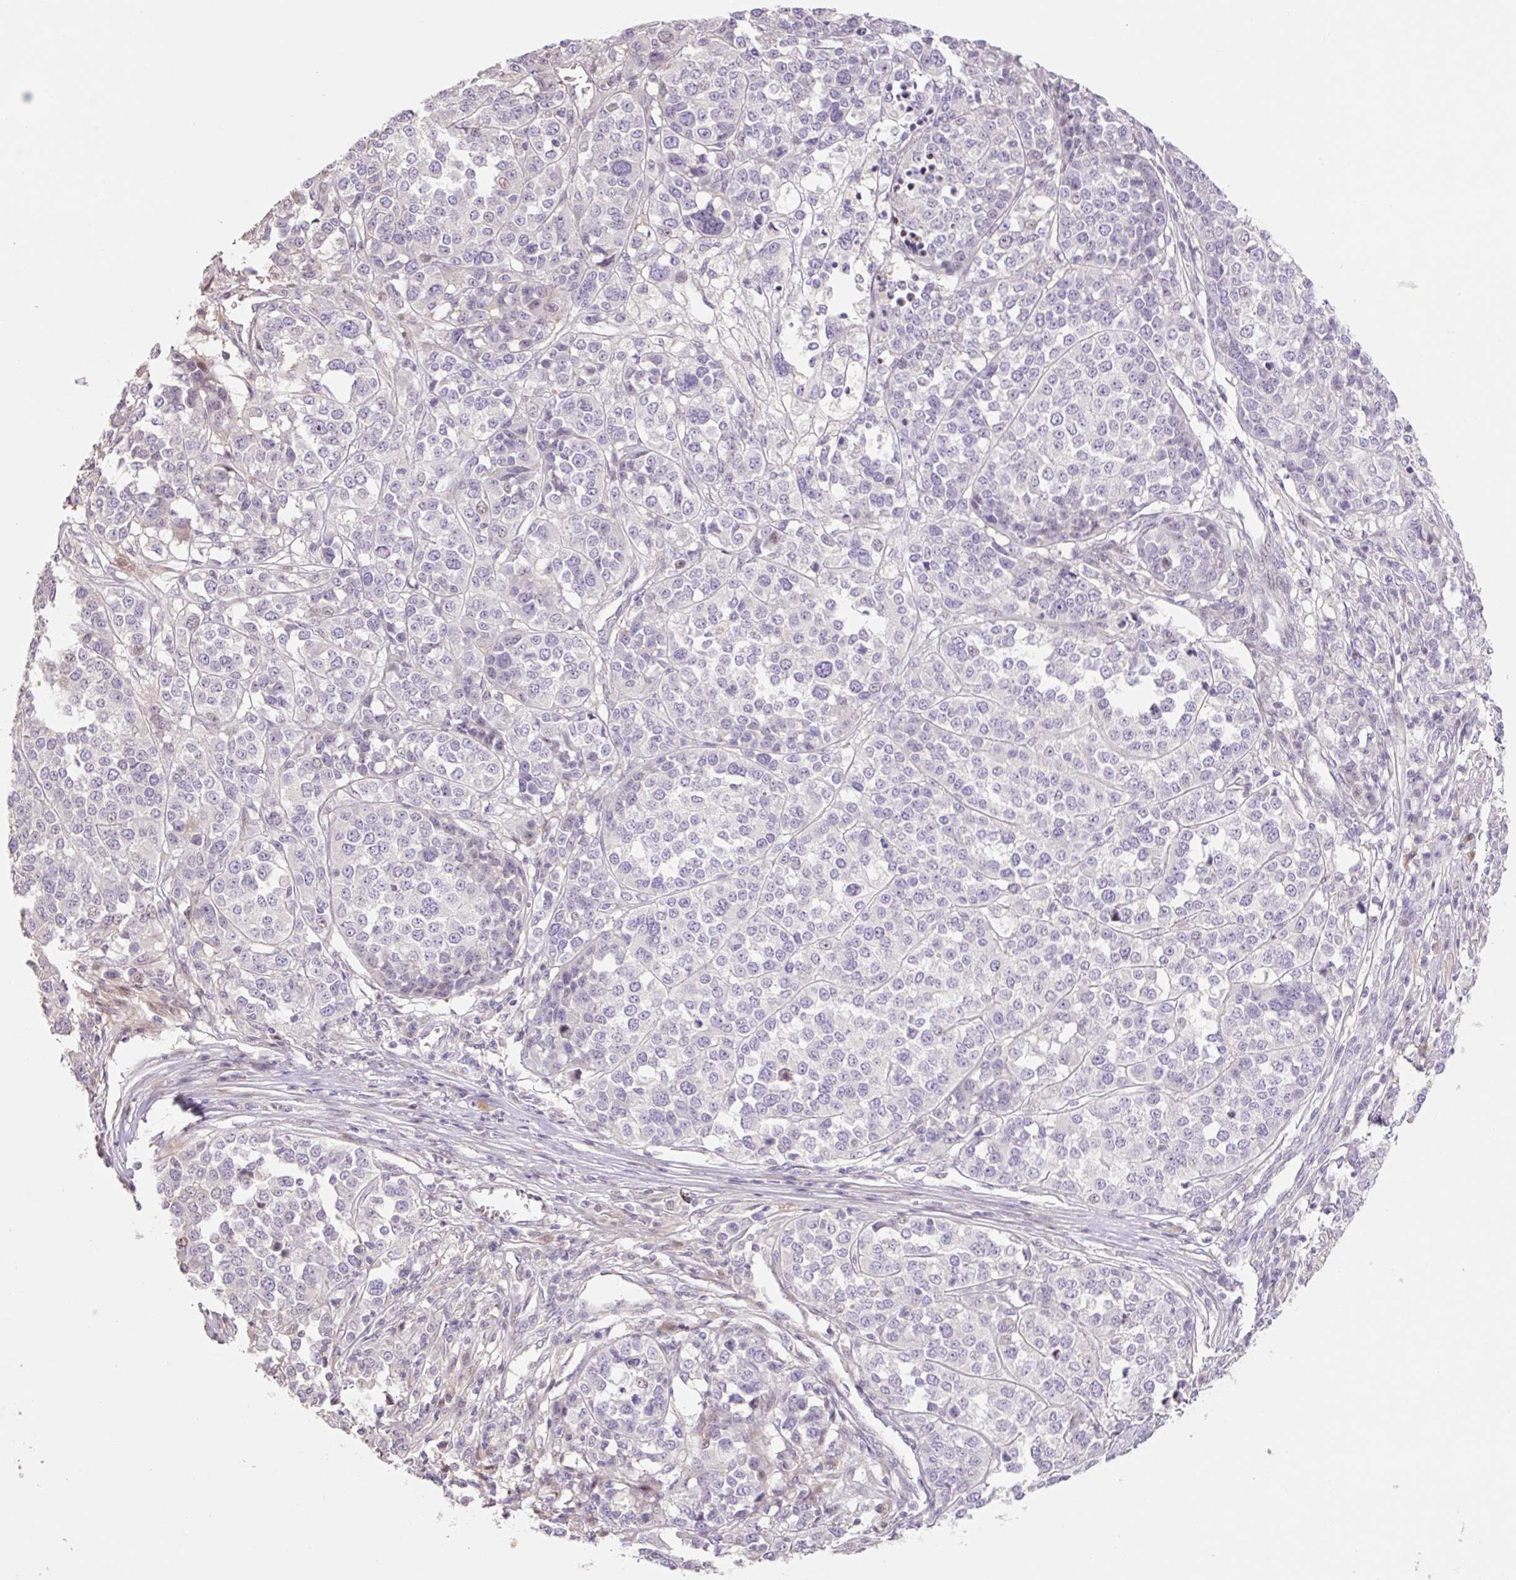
{"staining": {"intensity": "negative", "quantity": "none", "location": "none"}, "tissue": "melanoma", "cell_type": "Tumor cells", "image_type": "cancer", "snomed": [{"axis": "morphology", "description": "Malignant melanoma, Metastatic site"}, {"axis": "topography", "description": "Lymph node"}], "caption": "DAB (3,3'-diaminobenzidine) immunohistochemical staining of melanoma displays no significant staining in tumor cells.", "gene": "ZNF552", "patient": {"sex": "male", "age": 44}}